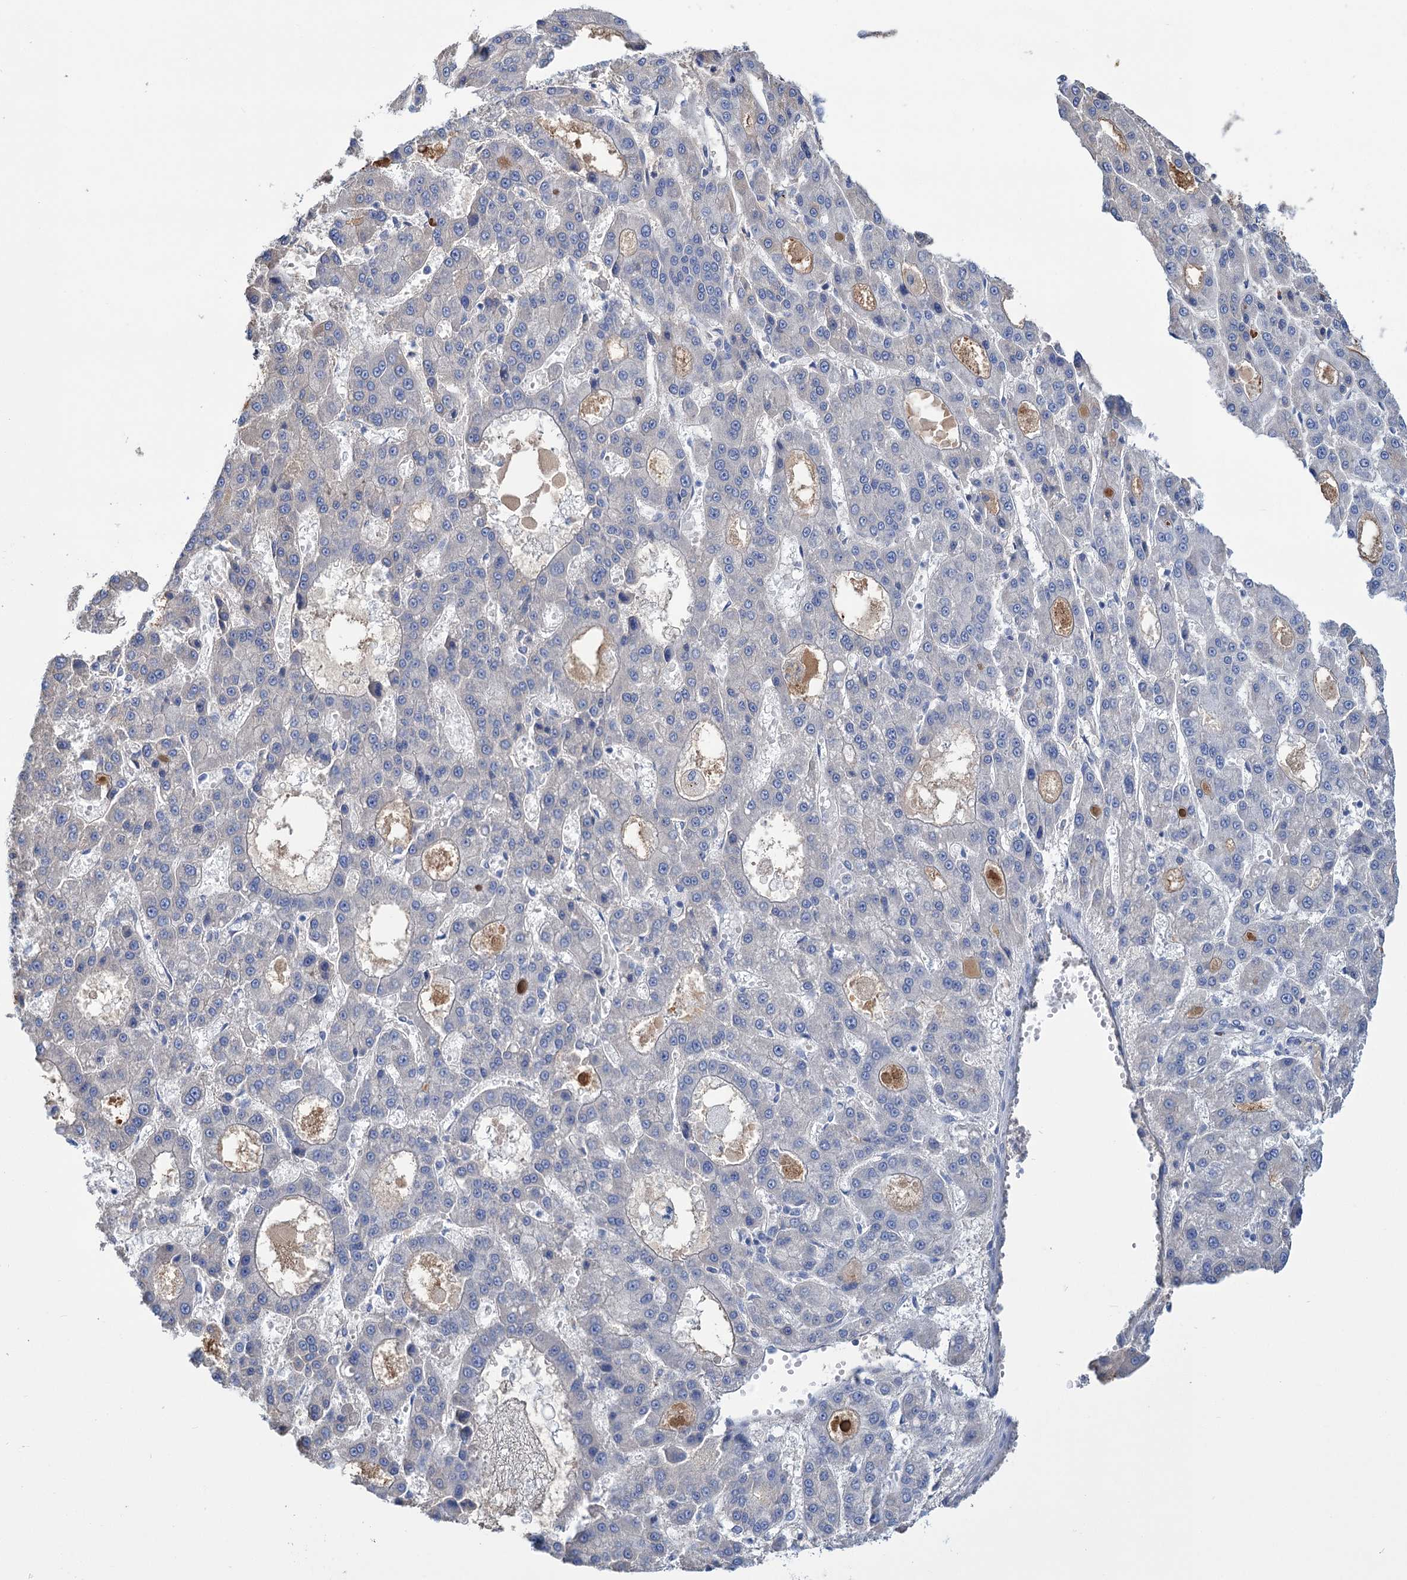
{"staining": {"intensity": "negative", "quantity": "none", "location": "none"}, "tissue": "liver cancer", "cell_type": "Tumor cells", "image_type": "cancer", "snomed": [{"axis": "morphology", "description": "Carcinoma, Hepatocellular, NOS"}, {"axis": "topography", "description": "Liver"}], "caption": "Tumor cells show no significant protein staining in liver cancer.", "gene": "FBXW12", "patient": {"sex": "male", "age": 70}}